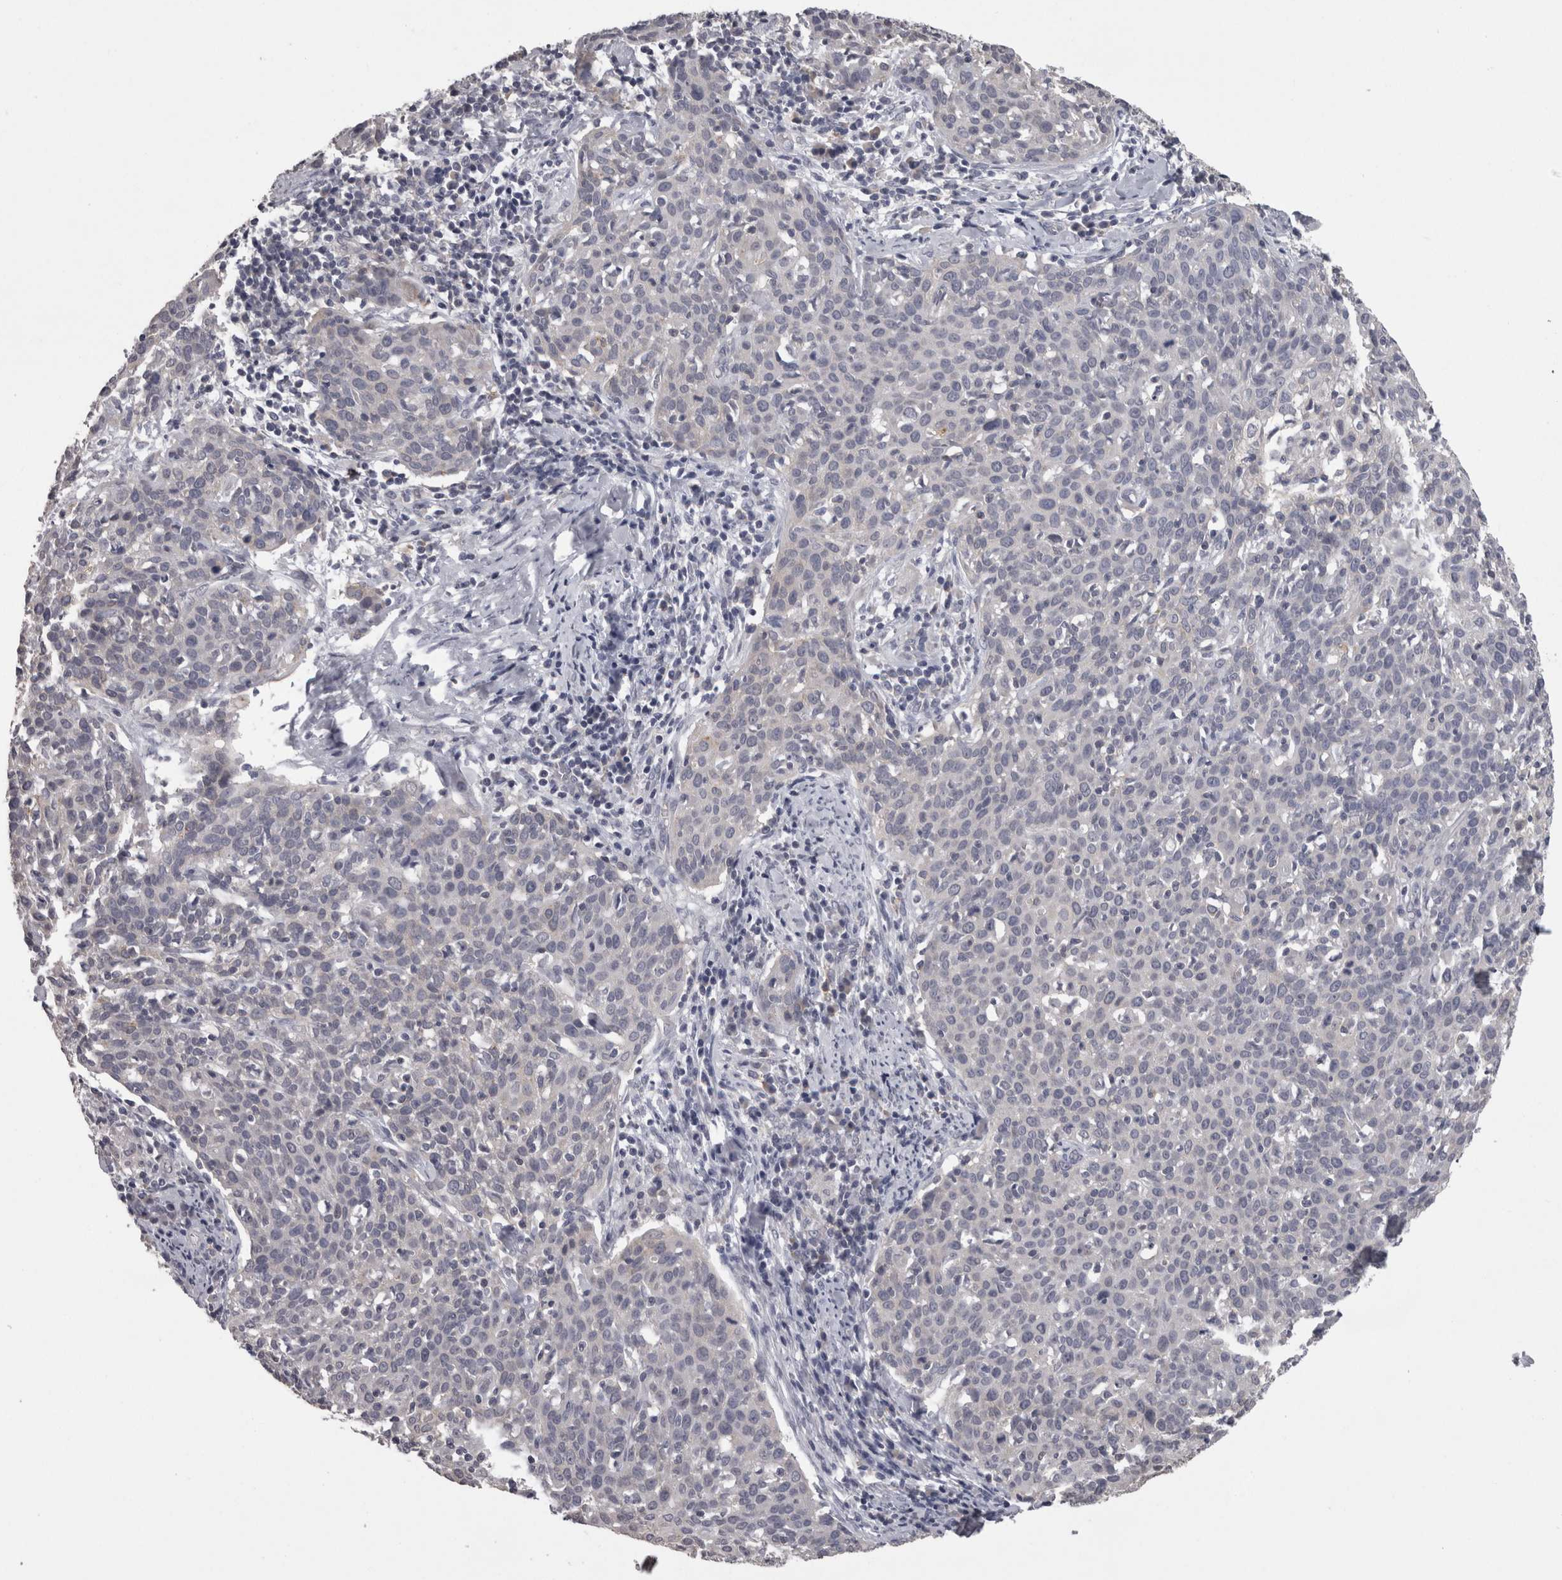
{"staining": {"intensity": "negative", "quantity": "none", "location": "none"}, "tissue": "cervical cancer", "cell_type": "Tumor cells", "image_type": "cancer", "snomed": [{"axis": "morphology", "description": "Squamous cell carcinoma, NOS"}, {"axis": "topography", "description": "Cervix"}], "caption": "Immunohistochemistry histopathology image of neoplastic tissue: cervical cancer stained with DAB (3,3'-diaminobenzidine) shows no significant protein staining in tumor cells.", "gene": "PON3", "patient": {"sex": "female", "age": 38}}